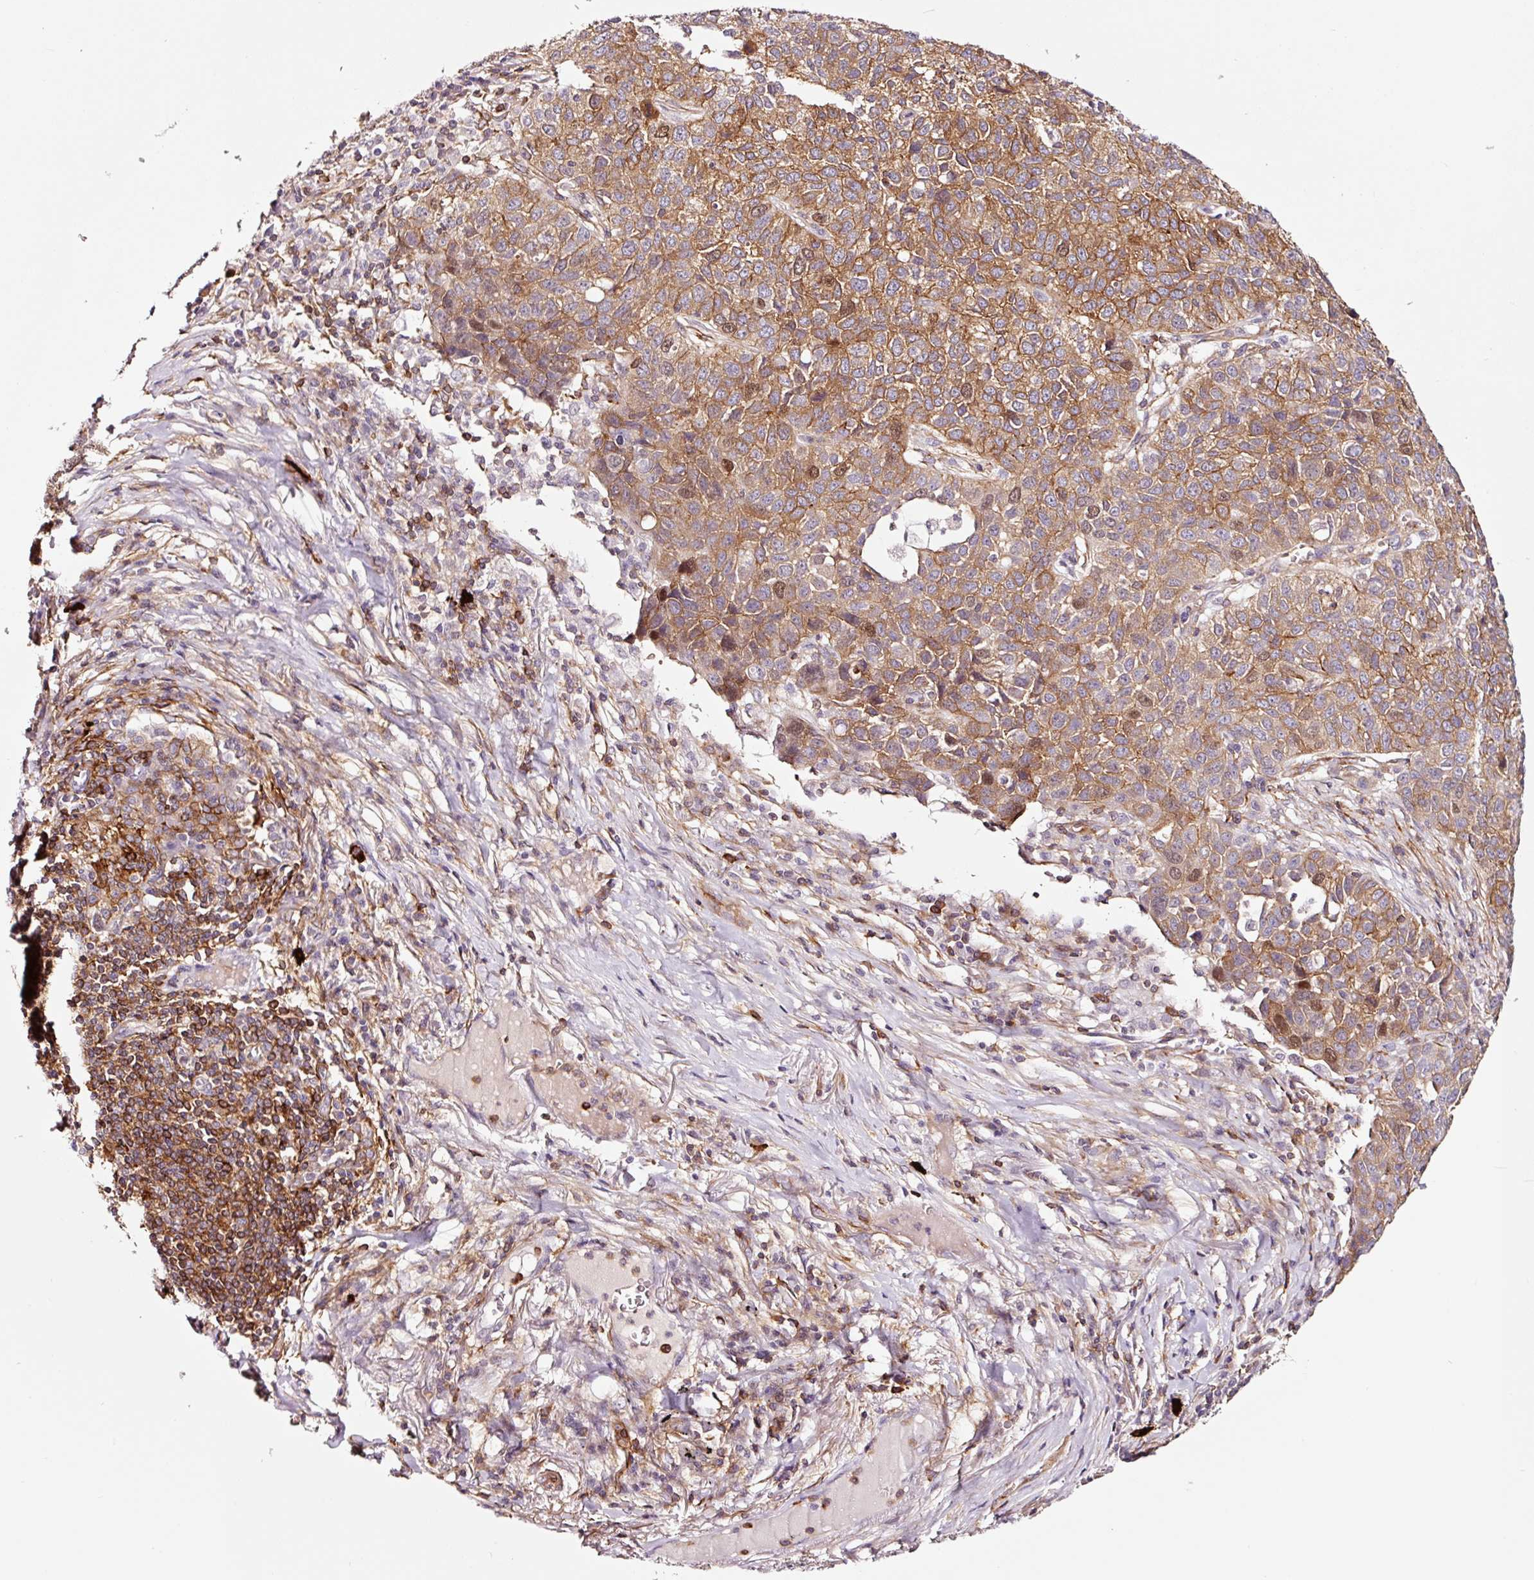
{"staining": {"intensity": "moderate", "quantity": ">75%", "location": "cytoplasmic/membranous"}, "tissue": "lung cancer", "cell_type": "Tumor cells", "image_type": "cancer", "snomed": [{"axis": "morphology", "description": "Squamous cell carcinoma, NOS"}, {"axis": "topography", "description": "Lung"}], "caption": "Protein staining demonstrates moderate cytoplasmic/membranous expression in approximately >75% of tumor cells in lung cancer (squamous cell carcinoma).", "gene": "ADD3", "patient": {"sex": "male", "age": 76}}